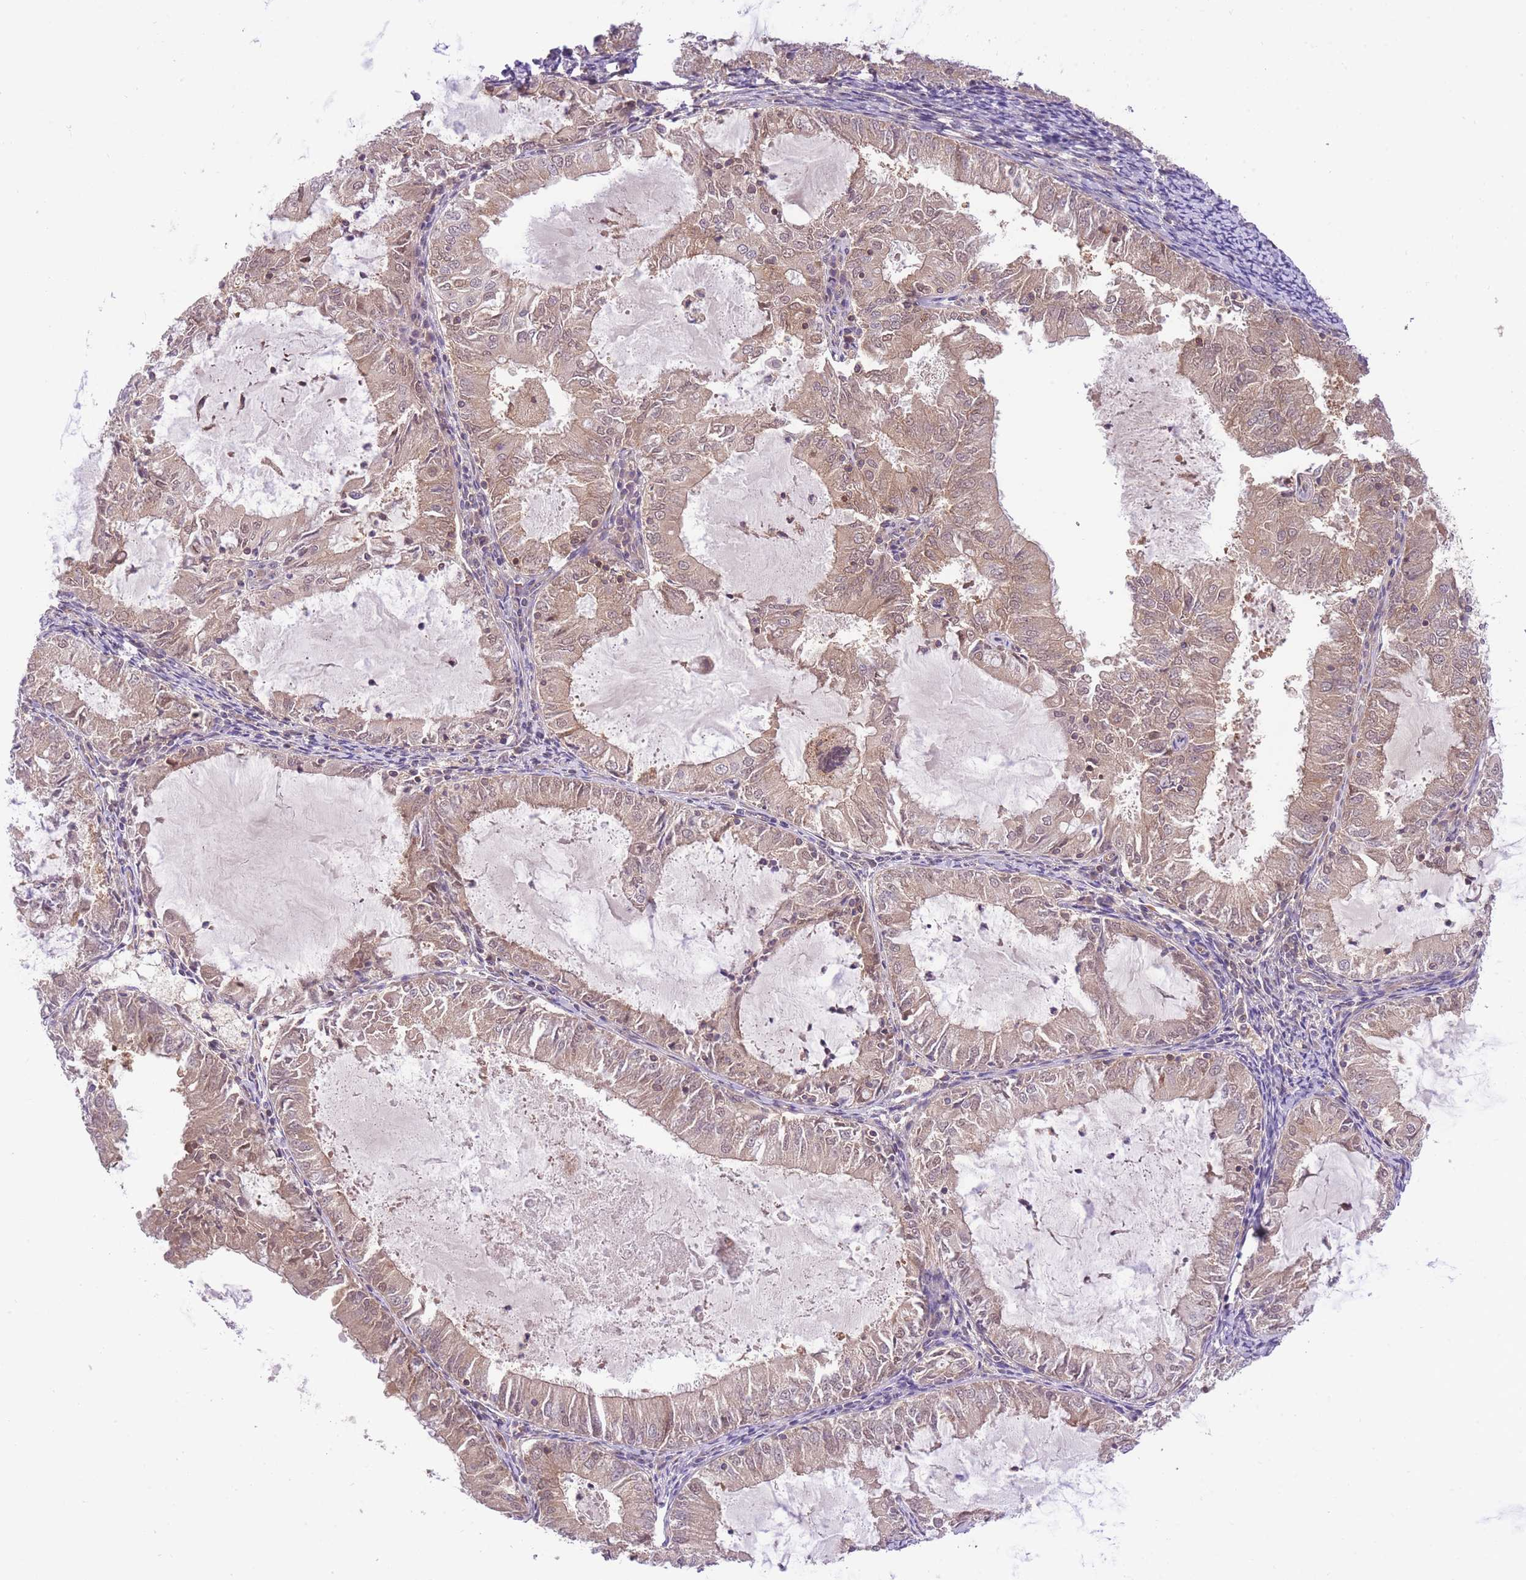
{"staining": {"intensity": "moderate", "quantity": ">75%", "location": "cytoplasmic/membranous,nuclear"}, "tissue": "endometrial cancer", "cell_type": "Tumor cells", "image_type": "cancer", "snomed": [{"axis": "morphology", "description": "Adenocarcinoma, NOS"}, {"axis": "topography", "description": "Endometrium"}], "caption": "Protein expression analysis of endometrial adenocarcinoma displays moderate cytoplasmic/membranous and nuclear staining in about >75% of tumor cells.", "gene": "PREP", "patient": {"sex": "female", "age": 57}}